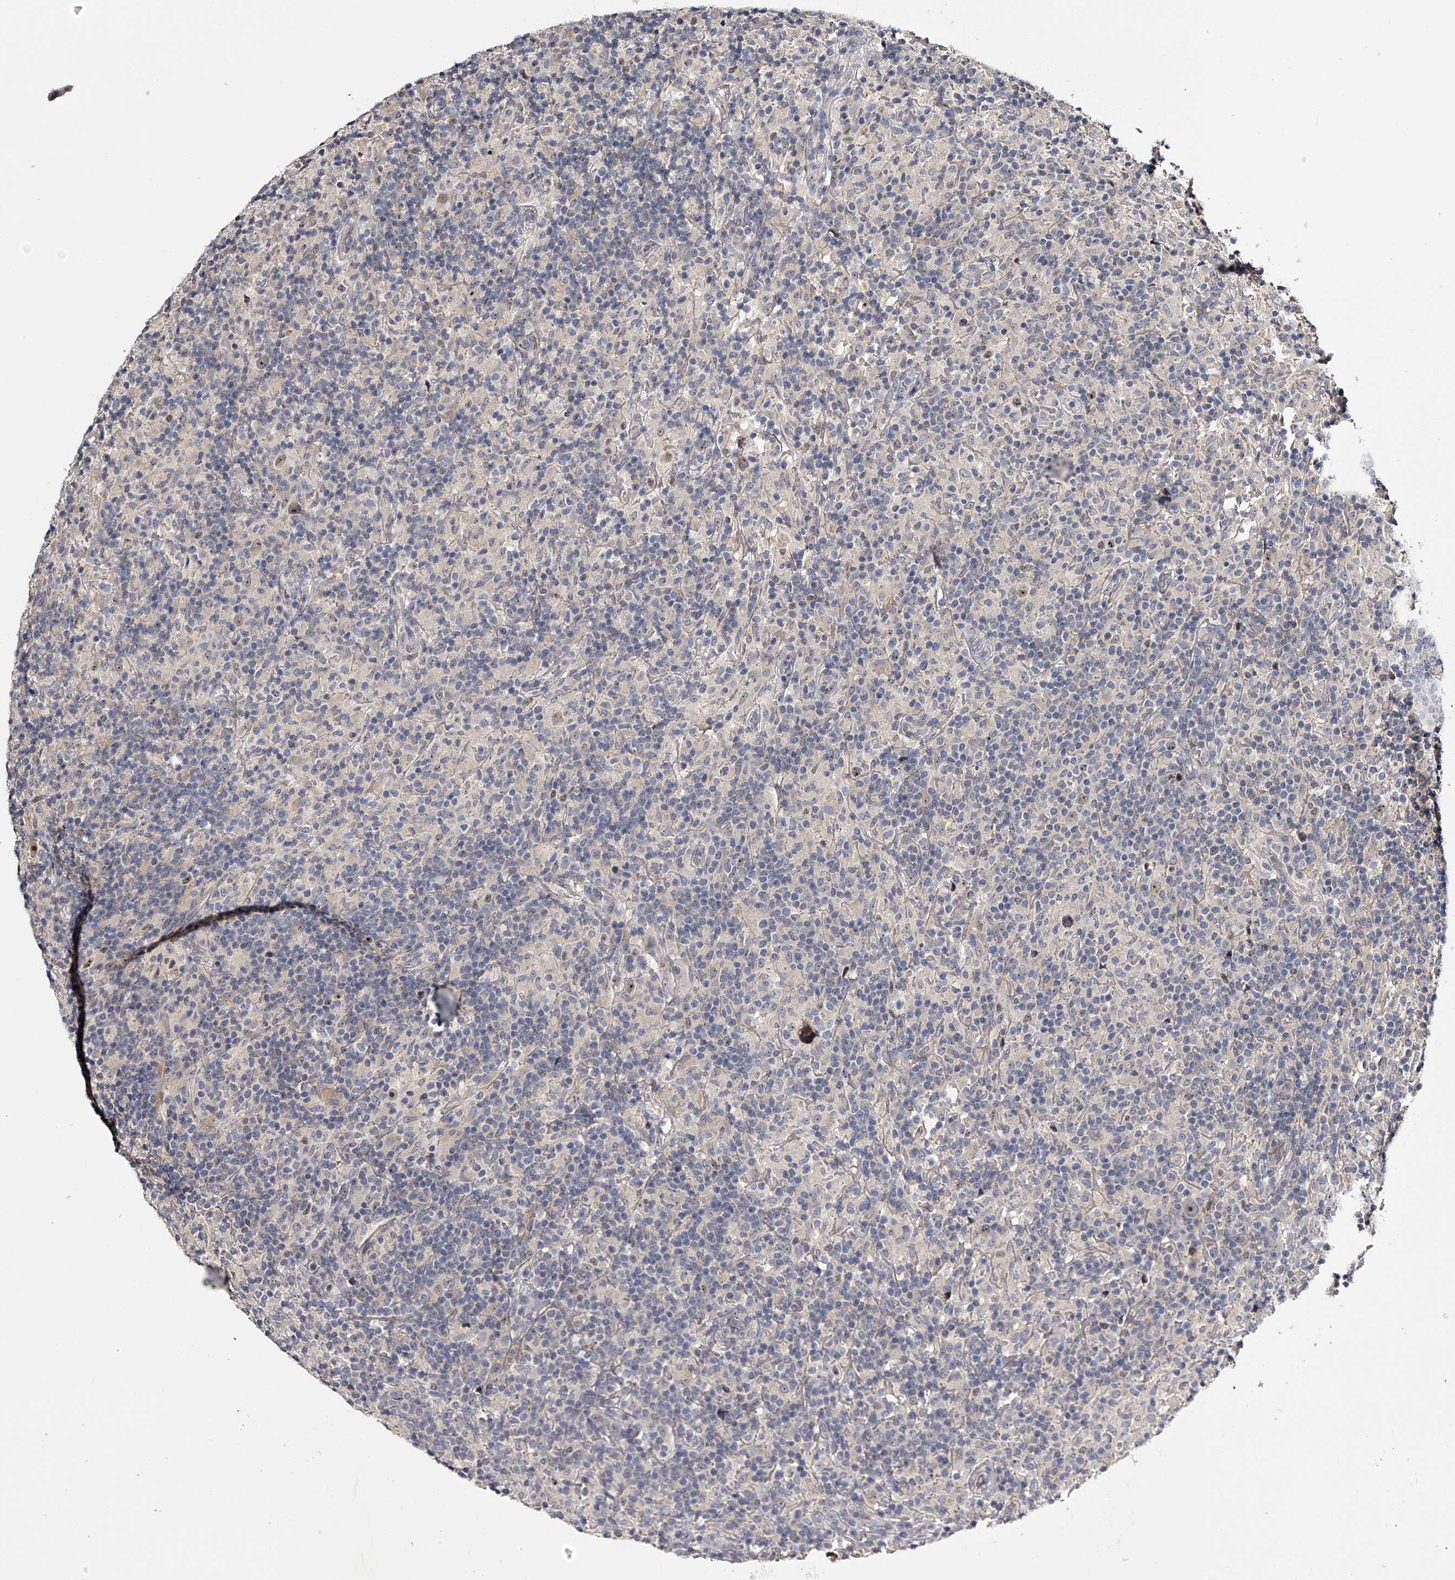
{"staining": {"intensity": "moderate", "quantity": "25%-75%", "location": "nuclear"}, "tissue": "lymphoma", "cell_type": "Tumor cells", "image_type": "cancer", "snomed": [{"axis": "morphology", "description": "Hodgkin's disease, NOS"}, {"axis": "topography", "description": "Lymph node"}], "caption": "Lymphoma was stained to show a protein in brown. There is medium levels of moderate nuclear expression in approximately 25%-75% of tumor cells.", "gene": "MDN1", "patient": {"sex": "male", "age": 70}}